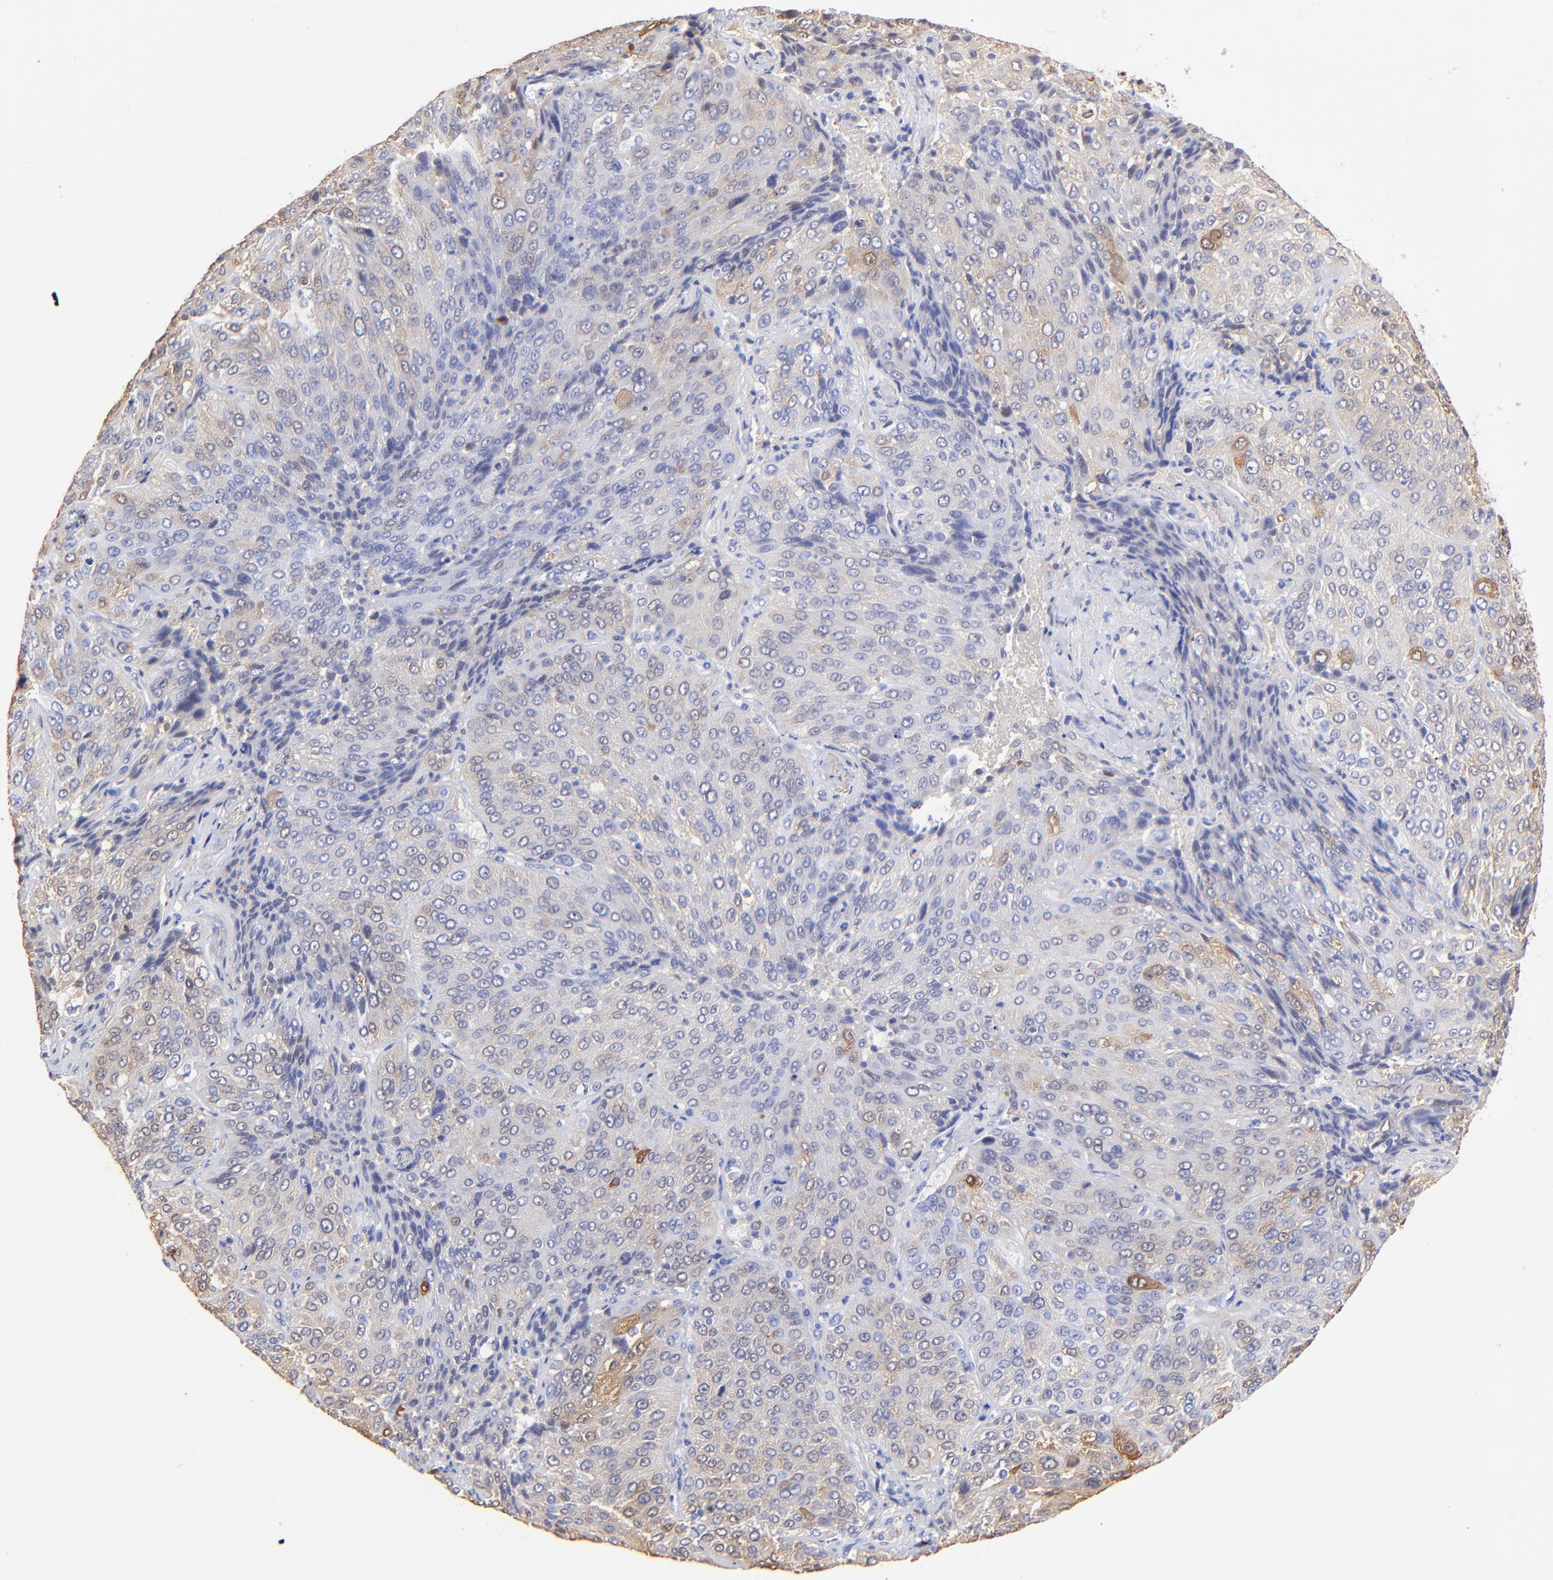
{"staining": {"intensity": "weak", "quantity": "25%-75%", "location": "cytoplasmic/membranous"}, "tissue": "lung cancer", "cell_type": "Tumor cells", "image_type": "cancer", "snomed": [{"axis": "morphology", "description": "Squamous cell carcinoma, NOS"}, {"axis": "topography", "description": "Lung"}], "caption": "Immunohistochemical staining of human lung cancer shows low levels of weak cytoplasmic/membranous positivity in approximately 25%-75% of tumor cells.", "gene": "ALDH1A1", "patient": {"sex": "male", "age": 54}}